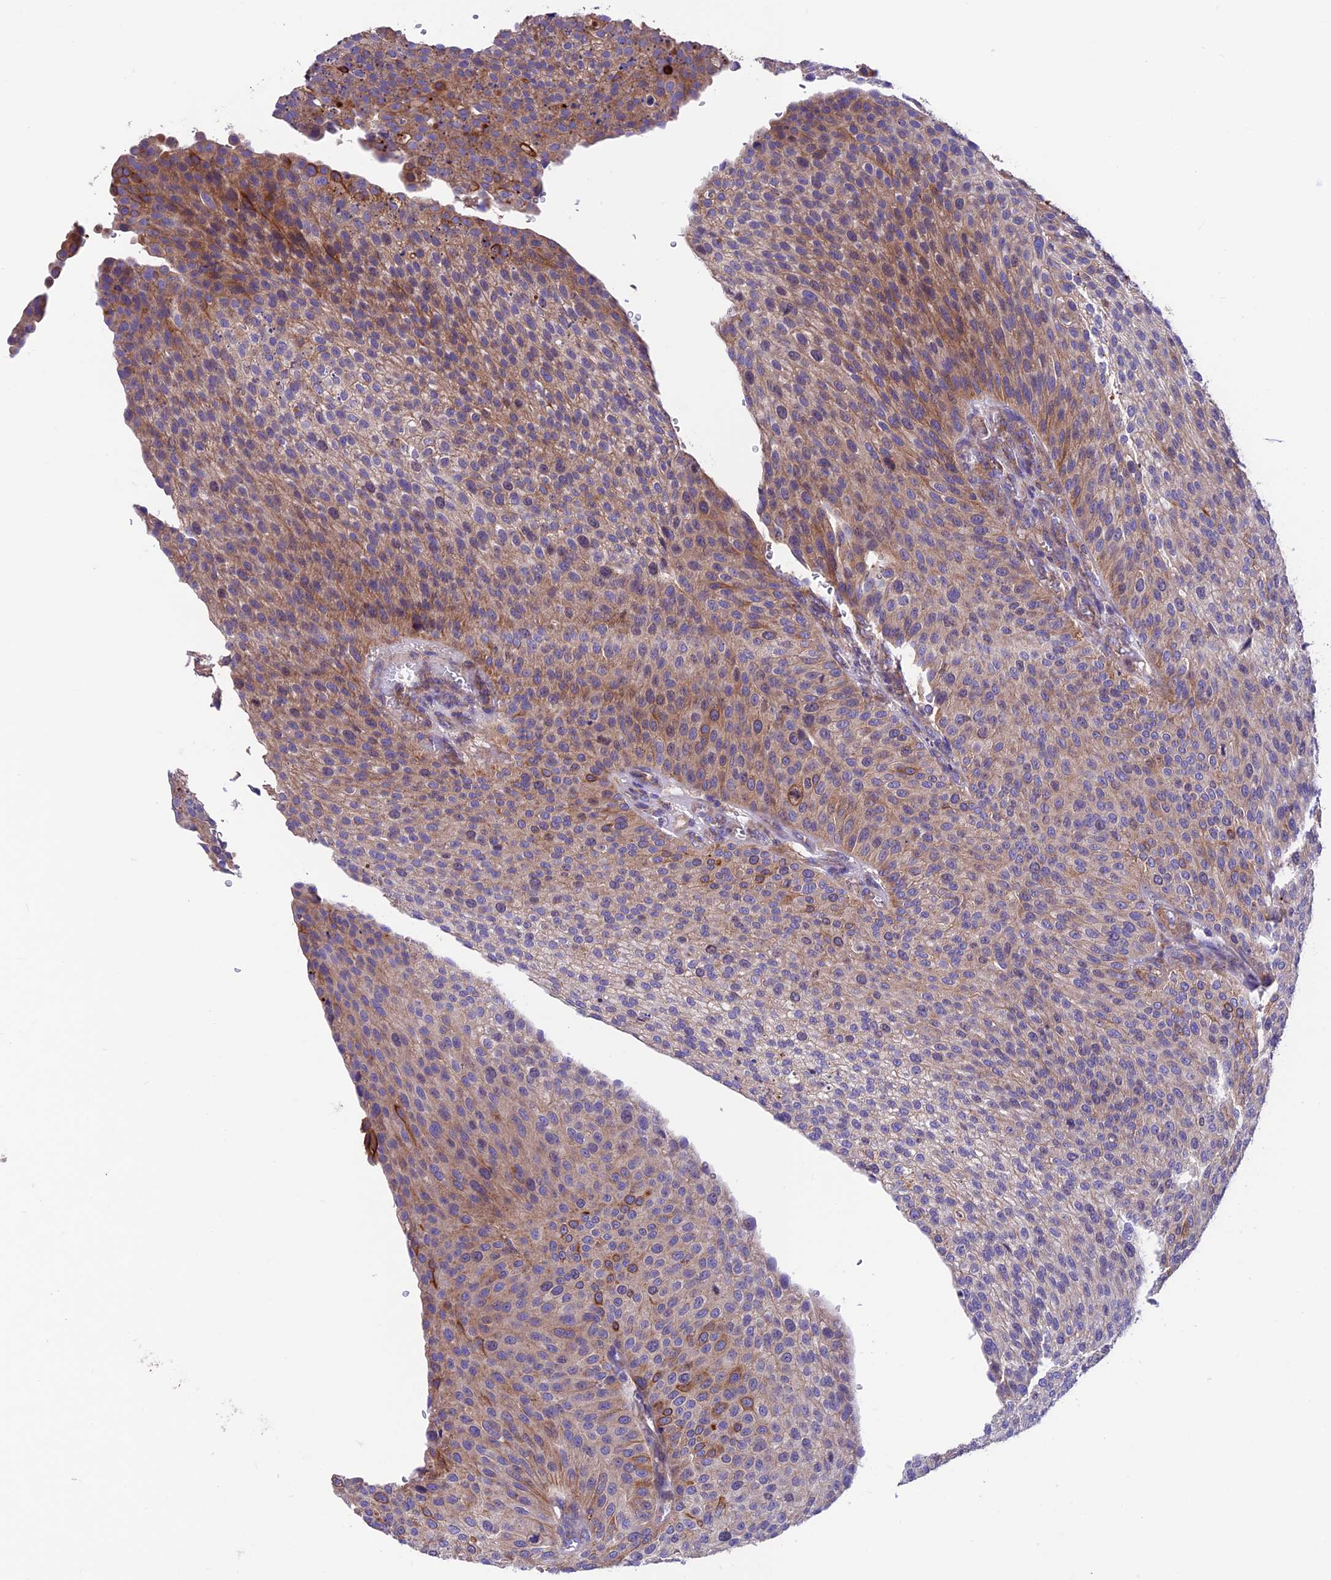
{"staining": {"intensity": "moderate", "quantity": "25%-75%", "location": "cytoplasmic/membranous"}, "tissue": "urothelial cancer", "cell_type": "Tumor cells", "image_type": "cancer", "snomed": [{"axis": "morphology", "description": "Urothelial carcinoma, Low grade"}, {"axis": "topography", "description": "Smooth muscle"}, {"axis": "topography", "description": "Urinary bladder"}], "caption": "Protein staining of low-grade urothelial carcinoma tissue exhibits moderate cytoplasmic/membranous positivity in approximately 25%-75% of tumor cells.", "gene": "VPS16", "patient": {"sex": "male", "age": 60}}